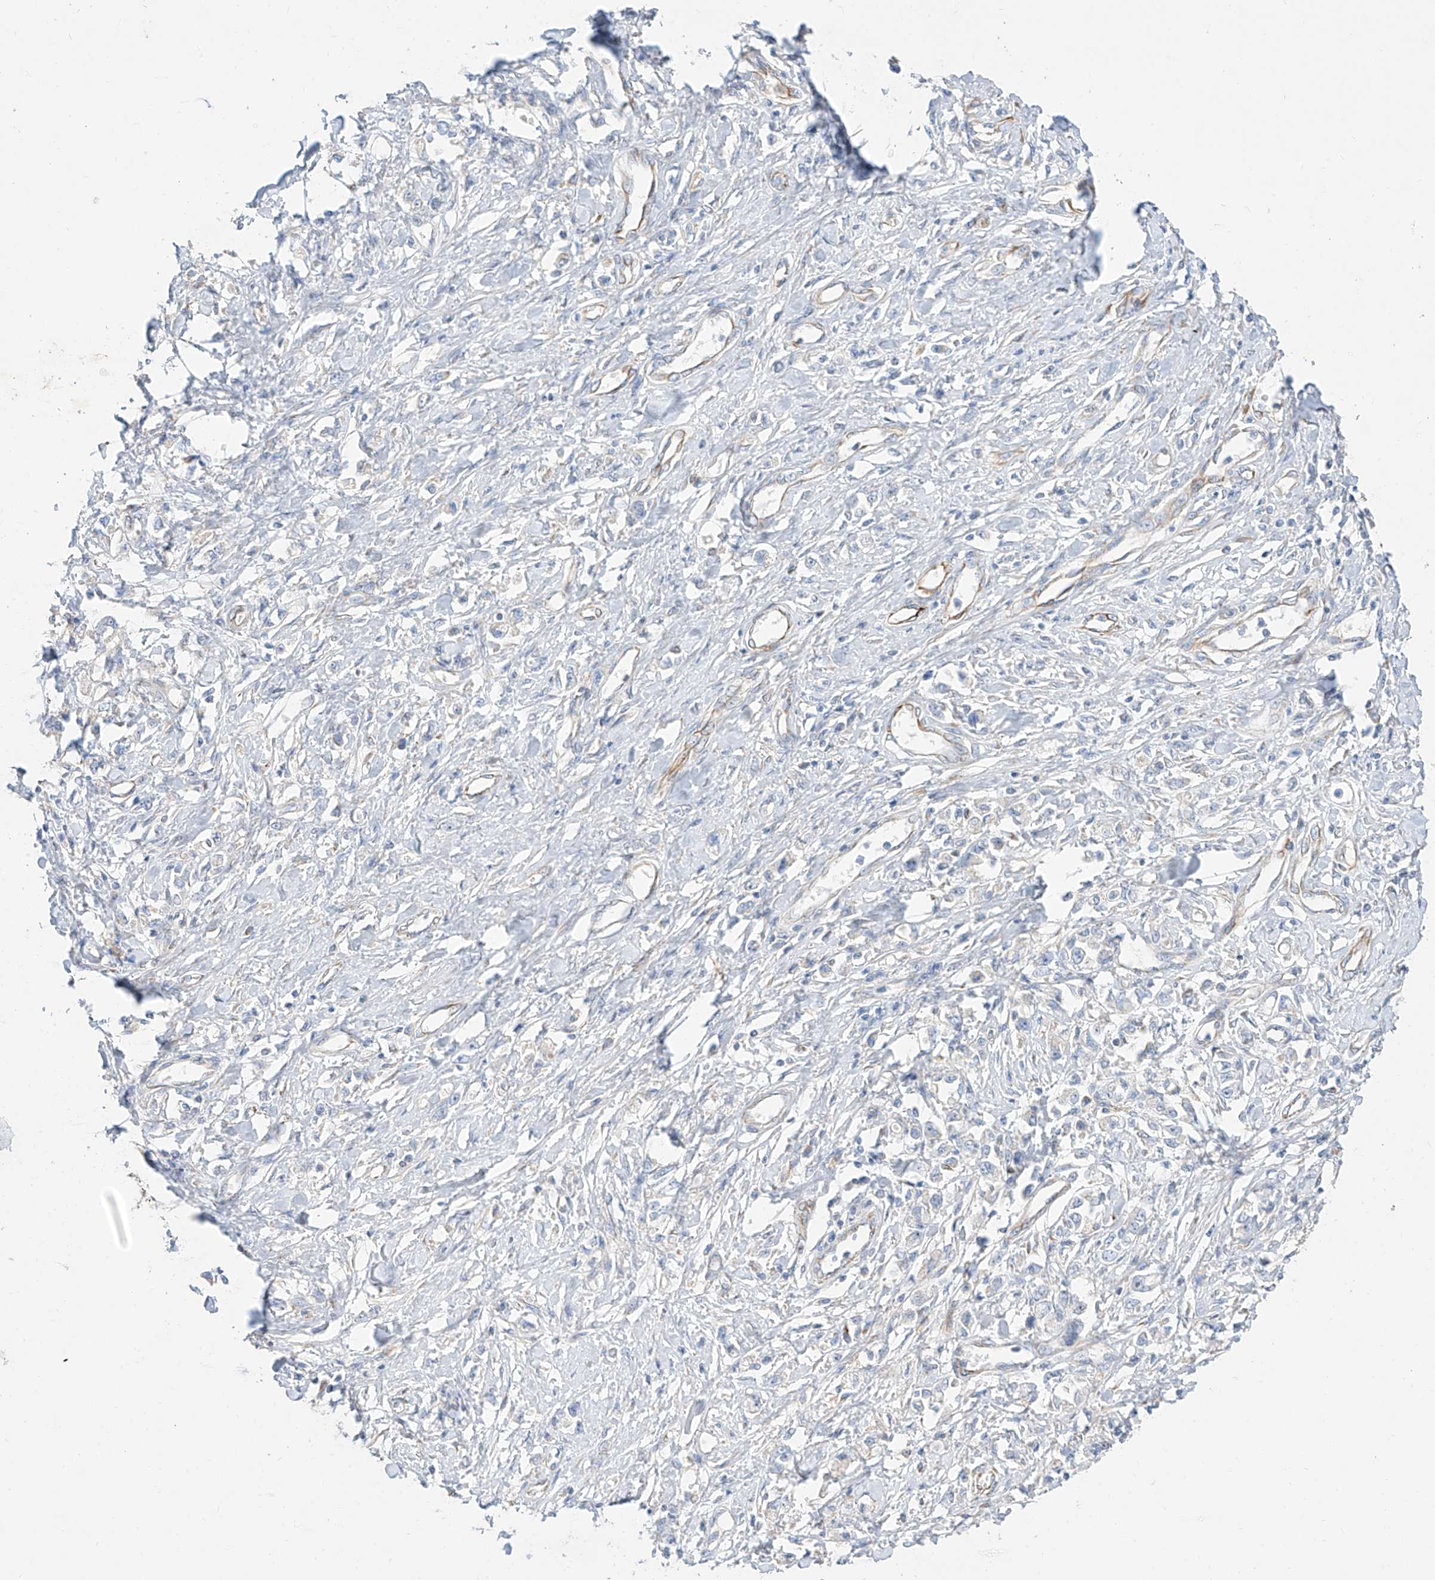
{"staining": {"intensity": "negative", "quantity": "none", "location": "none"}, "tissue": "stomach cancer", "cell_type": "Tumor cells", "image_type": "cancer", "snomed": [{"axis": "morphology", "description": "Adenocarcinoma, NOS"}, {"axis": "topography", "description": "Stomach"}], "caption": "IHC image of neoplastic tissue: human stomach cancer (adenocarcinoma) stained with DAB shows no significant protein staining in tumor cells.", "gene": "CST9", "patient": {"sex": "female", "age": 76}}